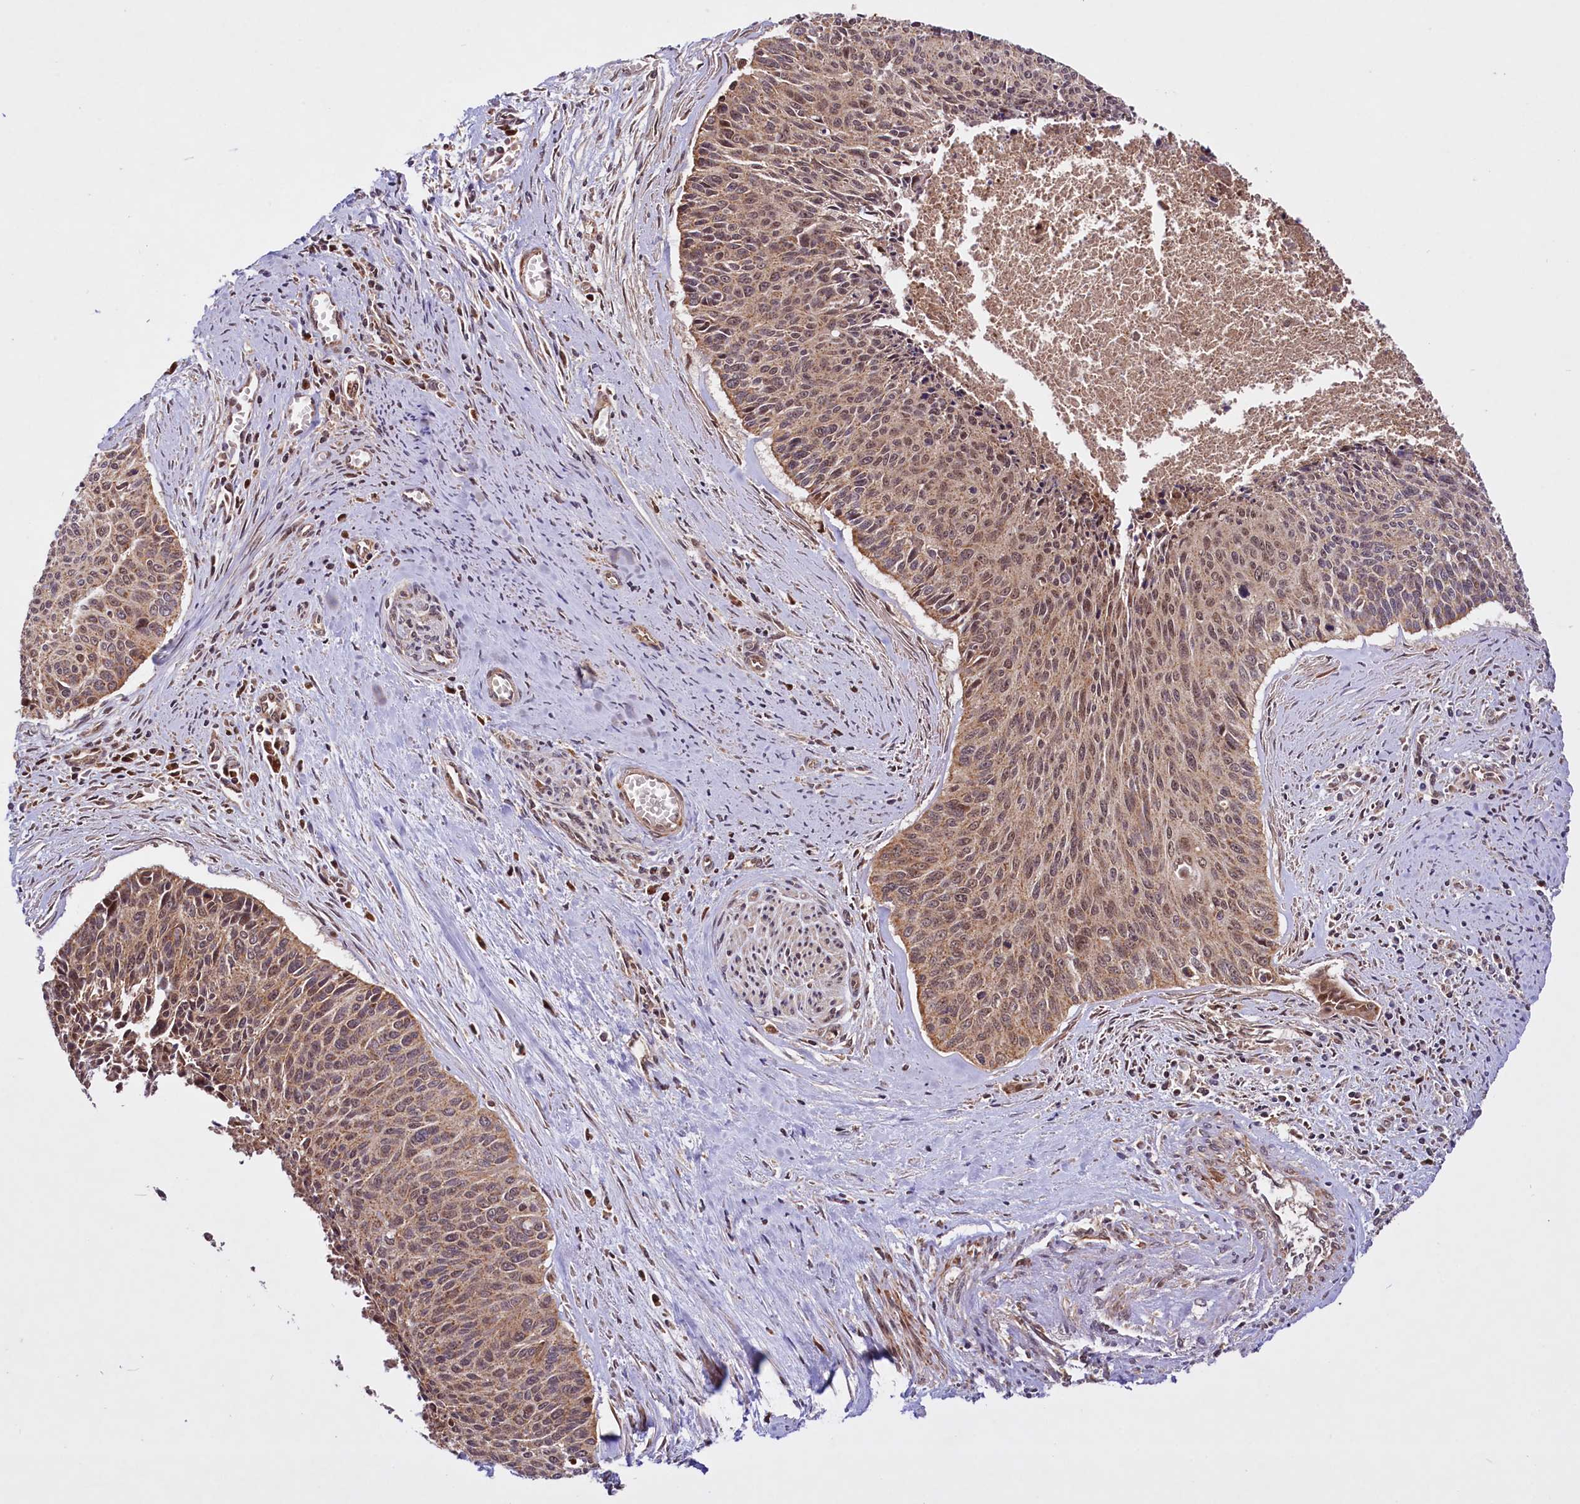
{"staining": {"intensity": "moderate", "quantity": ">75%", "location": "cytoplasmic/membranous,nuclear"}, "tissue": "cervical cancer", "cell_type": "Tumor cells", "image_type": "cancer", "snomed": [{"axis": "morphology", "description": "Squamous cell carcinoma, NOS"}, {"axis": "topography", "description": "Cervix"}], "caption": "IHC image of neoplastic tissue: cervical cancer stained using IHC reveals medium levels of moderate protein expression localized specifically in the cytoplasmic/membranous and nuclear of tumor cells, appearing as a cytoplasmic/membranous and nuclear brown color.", "gene": "UBE3A", "patient": {"sex": "female", "age": 55}}